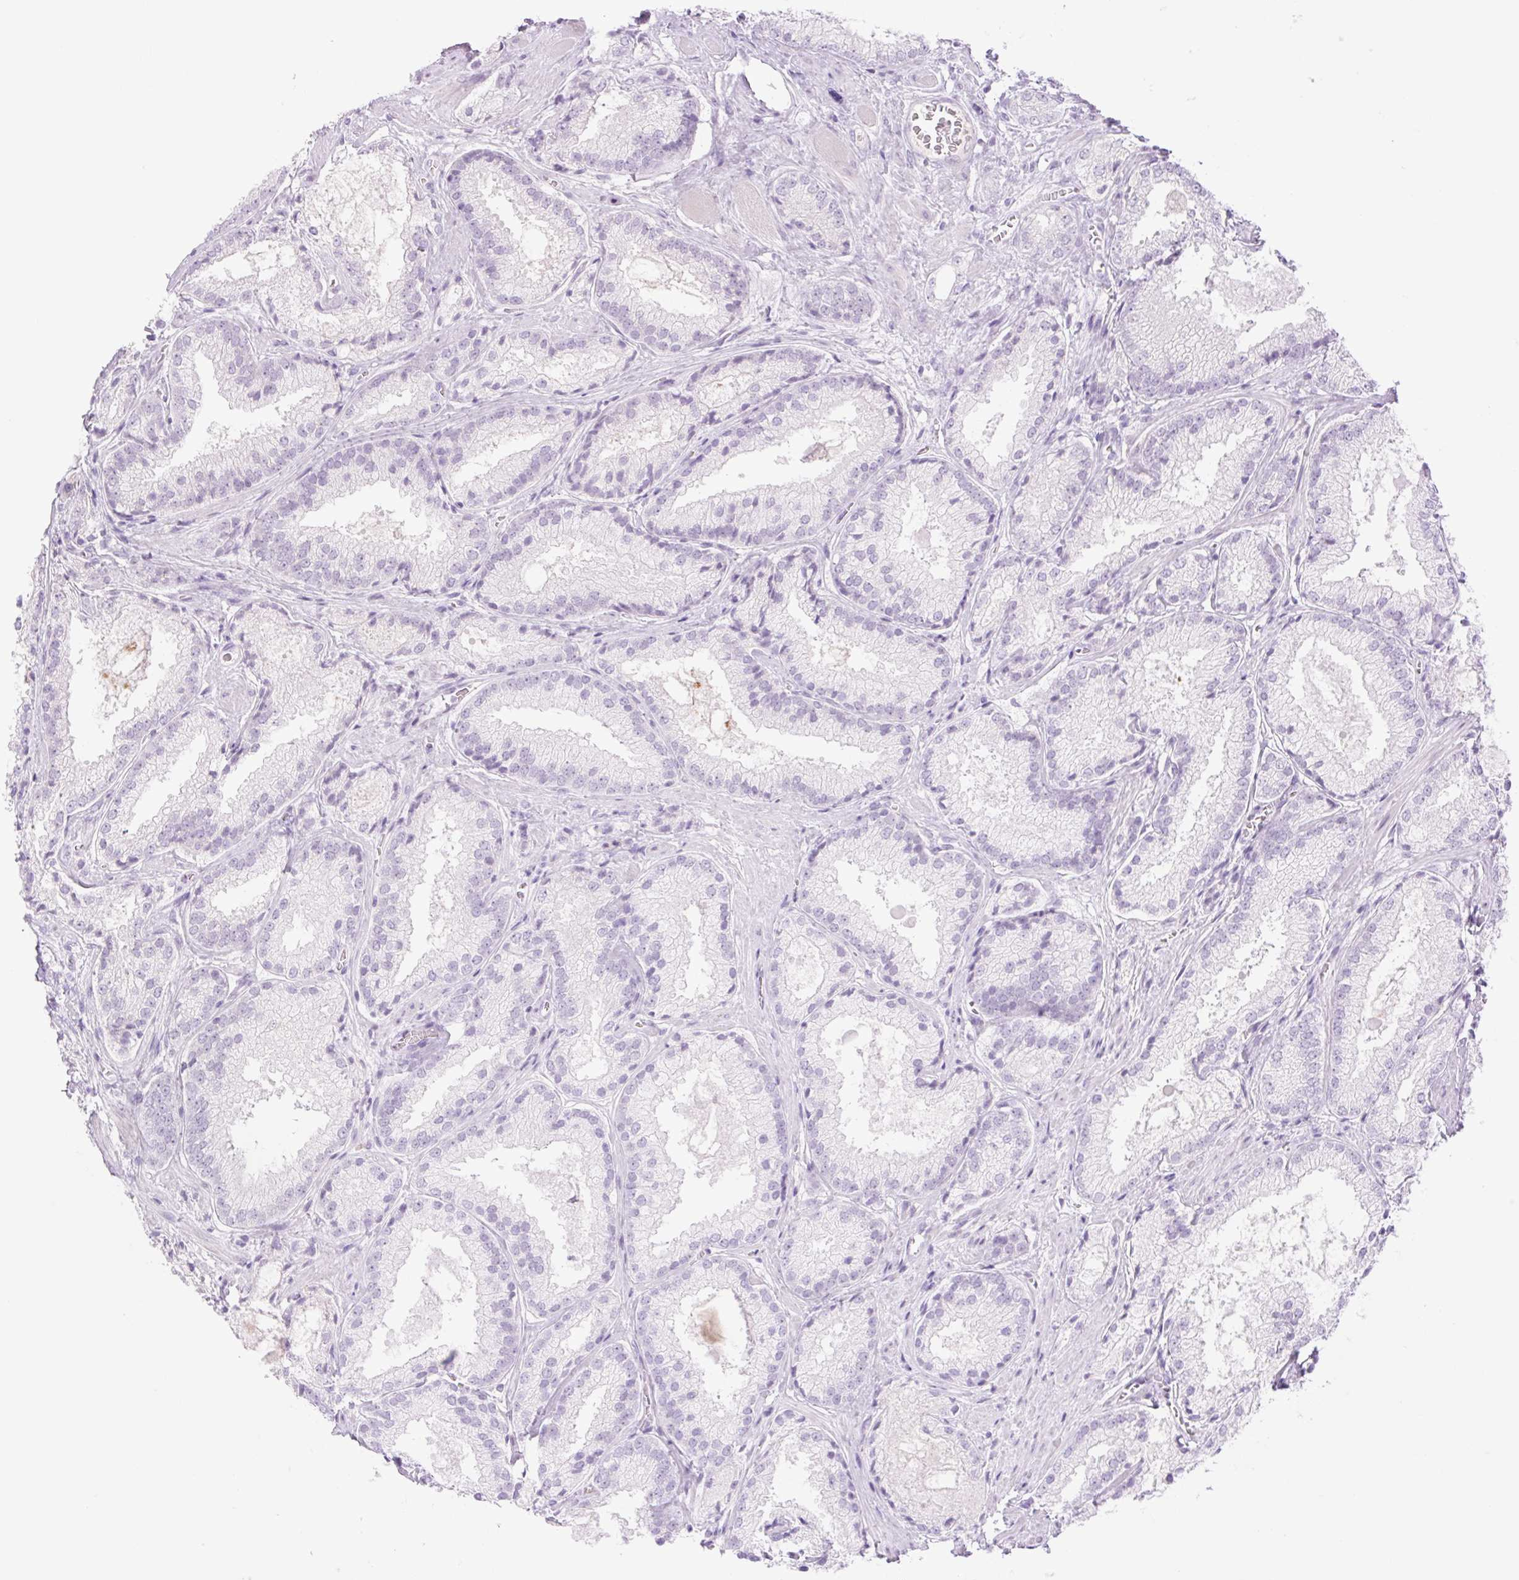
{"staining": {"intensity": "negative", "quantity": "none", "location": "none"}, "tissue": "prostate cancer", "cell_type": "Tumor cells", "image_type": "cancer", "snomed": [{"axis": "morphology", "description": "Adenocarcinoma, High grade"}, {"axis": "topography", "description": "Prostate"}], "caption": "A high-resolution image shows immunohistochemistry (IHC) staining of prostate cancer (high-grade adenocarcinoma), which demonstrates no significant positivity in tumor cells. (DAB immunohistochemistry, high magnification).", "gene": "TBX15", "patient": {"sex": "male", "age": 68}}